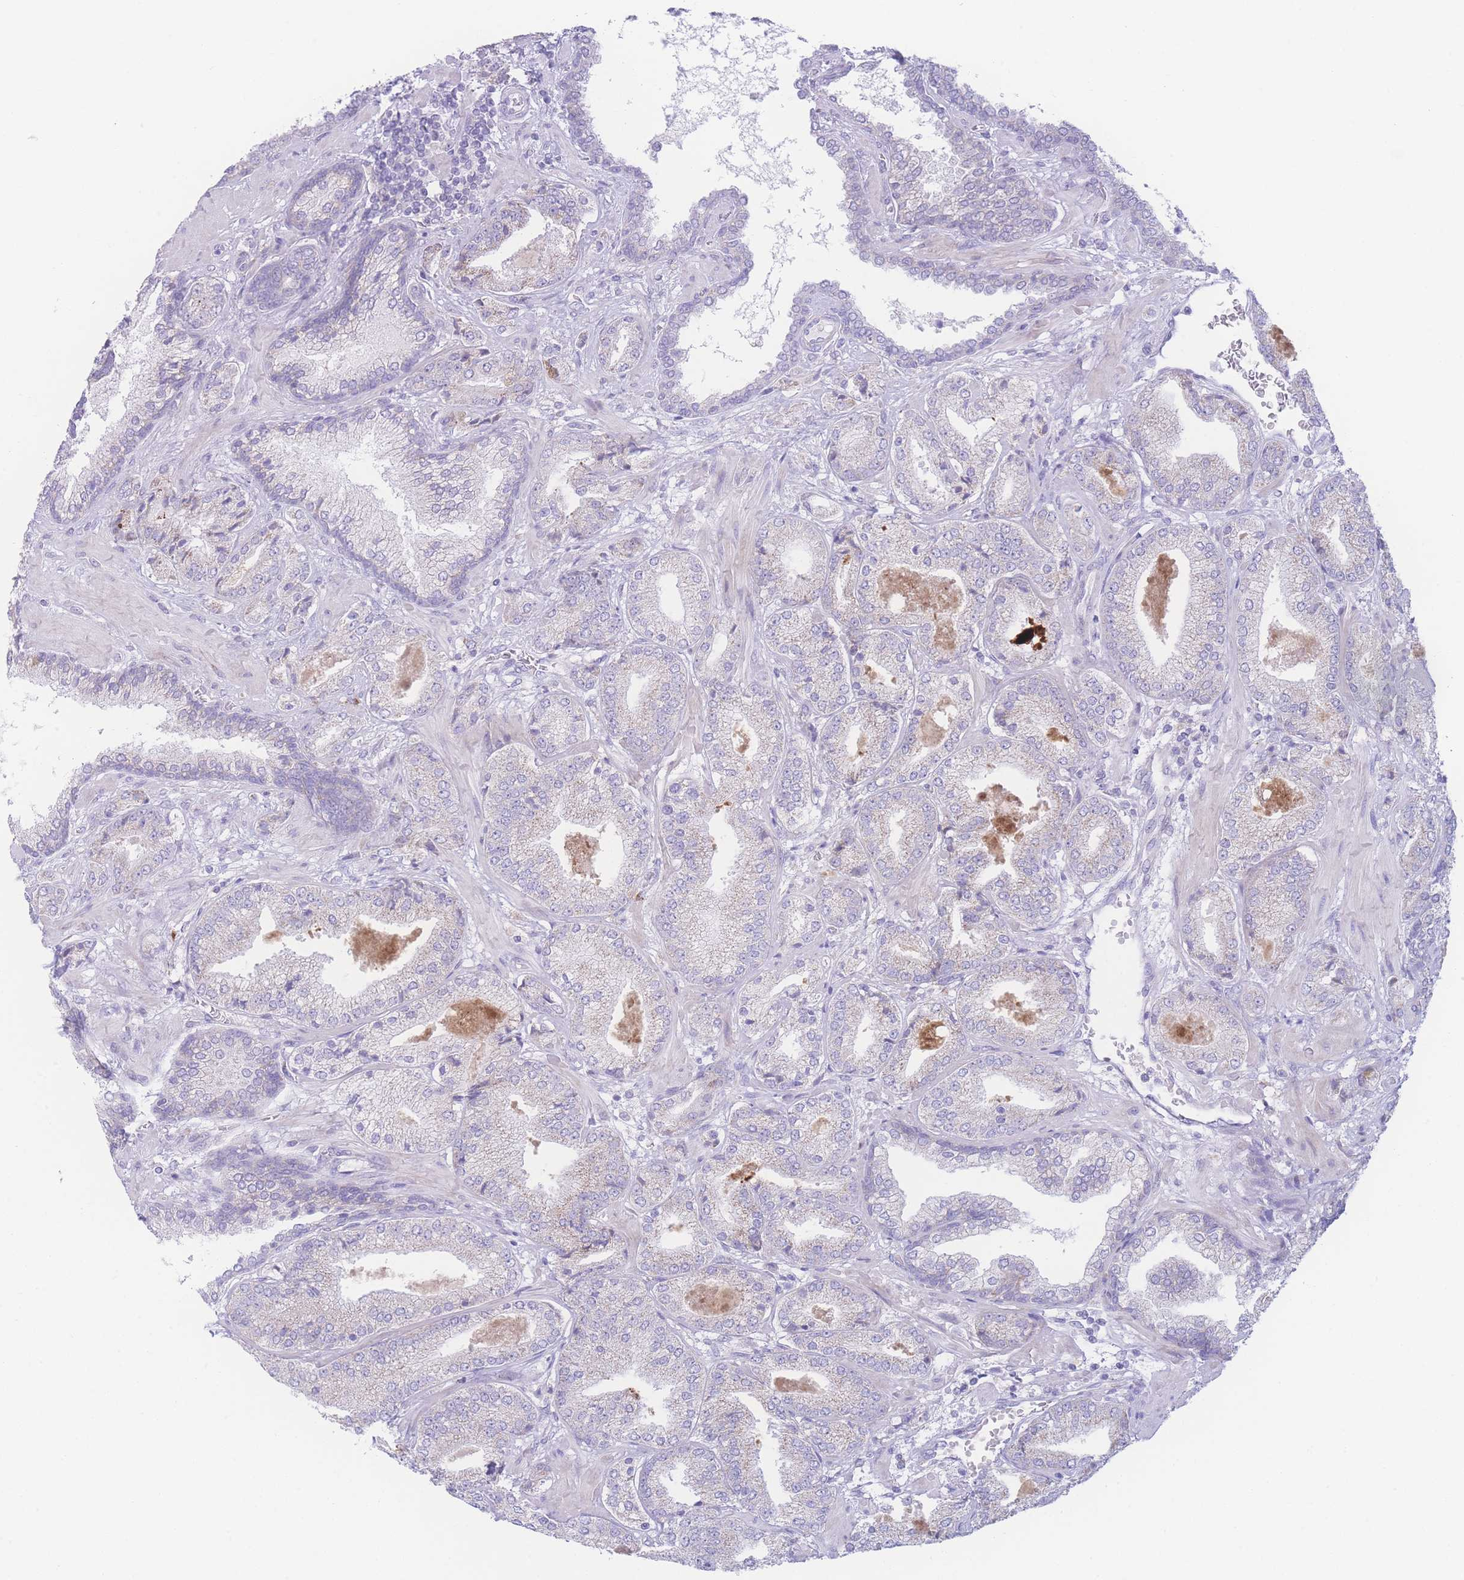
{"staining": {"intensity": "negative", "quantity": "none", "location": "none"}, "tissue": "prostate cancer", "cell_type": "Tumor cells", "image_type": "cancer", "snomed": [{"axis": "morphology", "description": "Adenocarcinoma, High grade"}, {"axis": "topography", "description": "Prostate"}], "caption": "This is a image of immunohistochemistry (IHC) staining of prostate cancer (high-grade adenocarcinoma), which shows no expression in tumor cells.", "gene": "NBEAL1", "patient": {"sex": "male", "age": 63}}